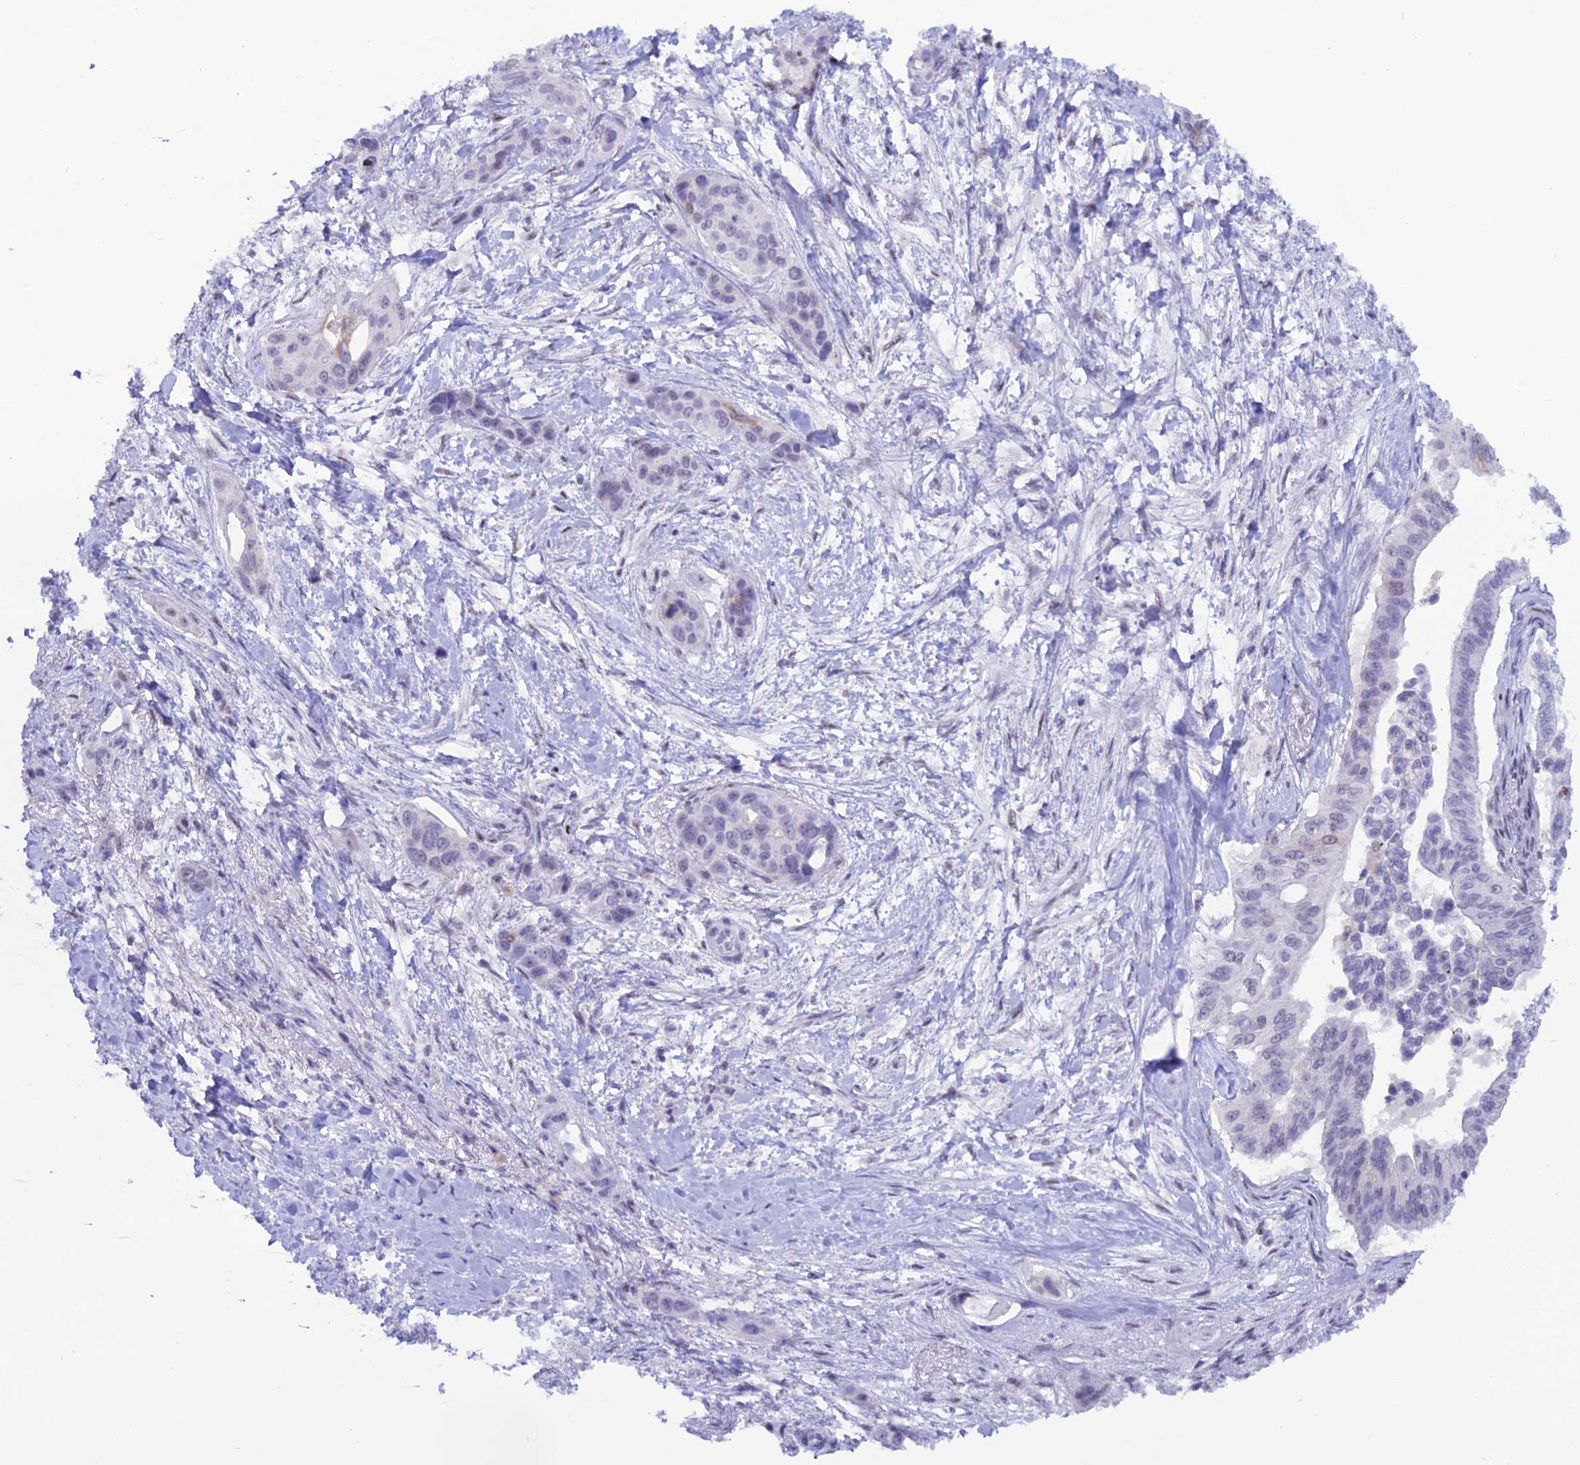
{"staining": {"intensity": "negative", "quantity": "none", "location": "none"}, "tissue": "pancreatic cancer", "cell_type": "Tumor cells", "image_type": "cancer", "snomed": [{"axis": "morphology", "description": "Adenocarcinoma, NOS"}, {"axis": "topography", "description": "Pancreas"}], "caption": "Immunohistochemistry image of human pancreatic cancer stained for a protein (brown), which reveals no staining in tumor cells.", "gene": "MFSD2B", "patient": {"sex": "male", "age": 72}}